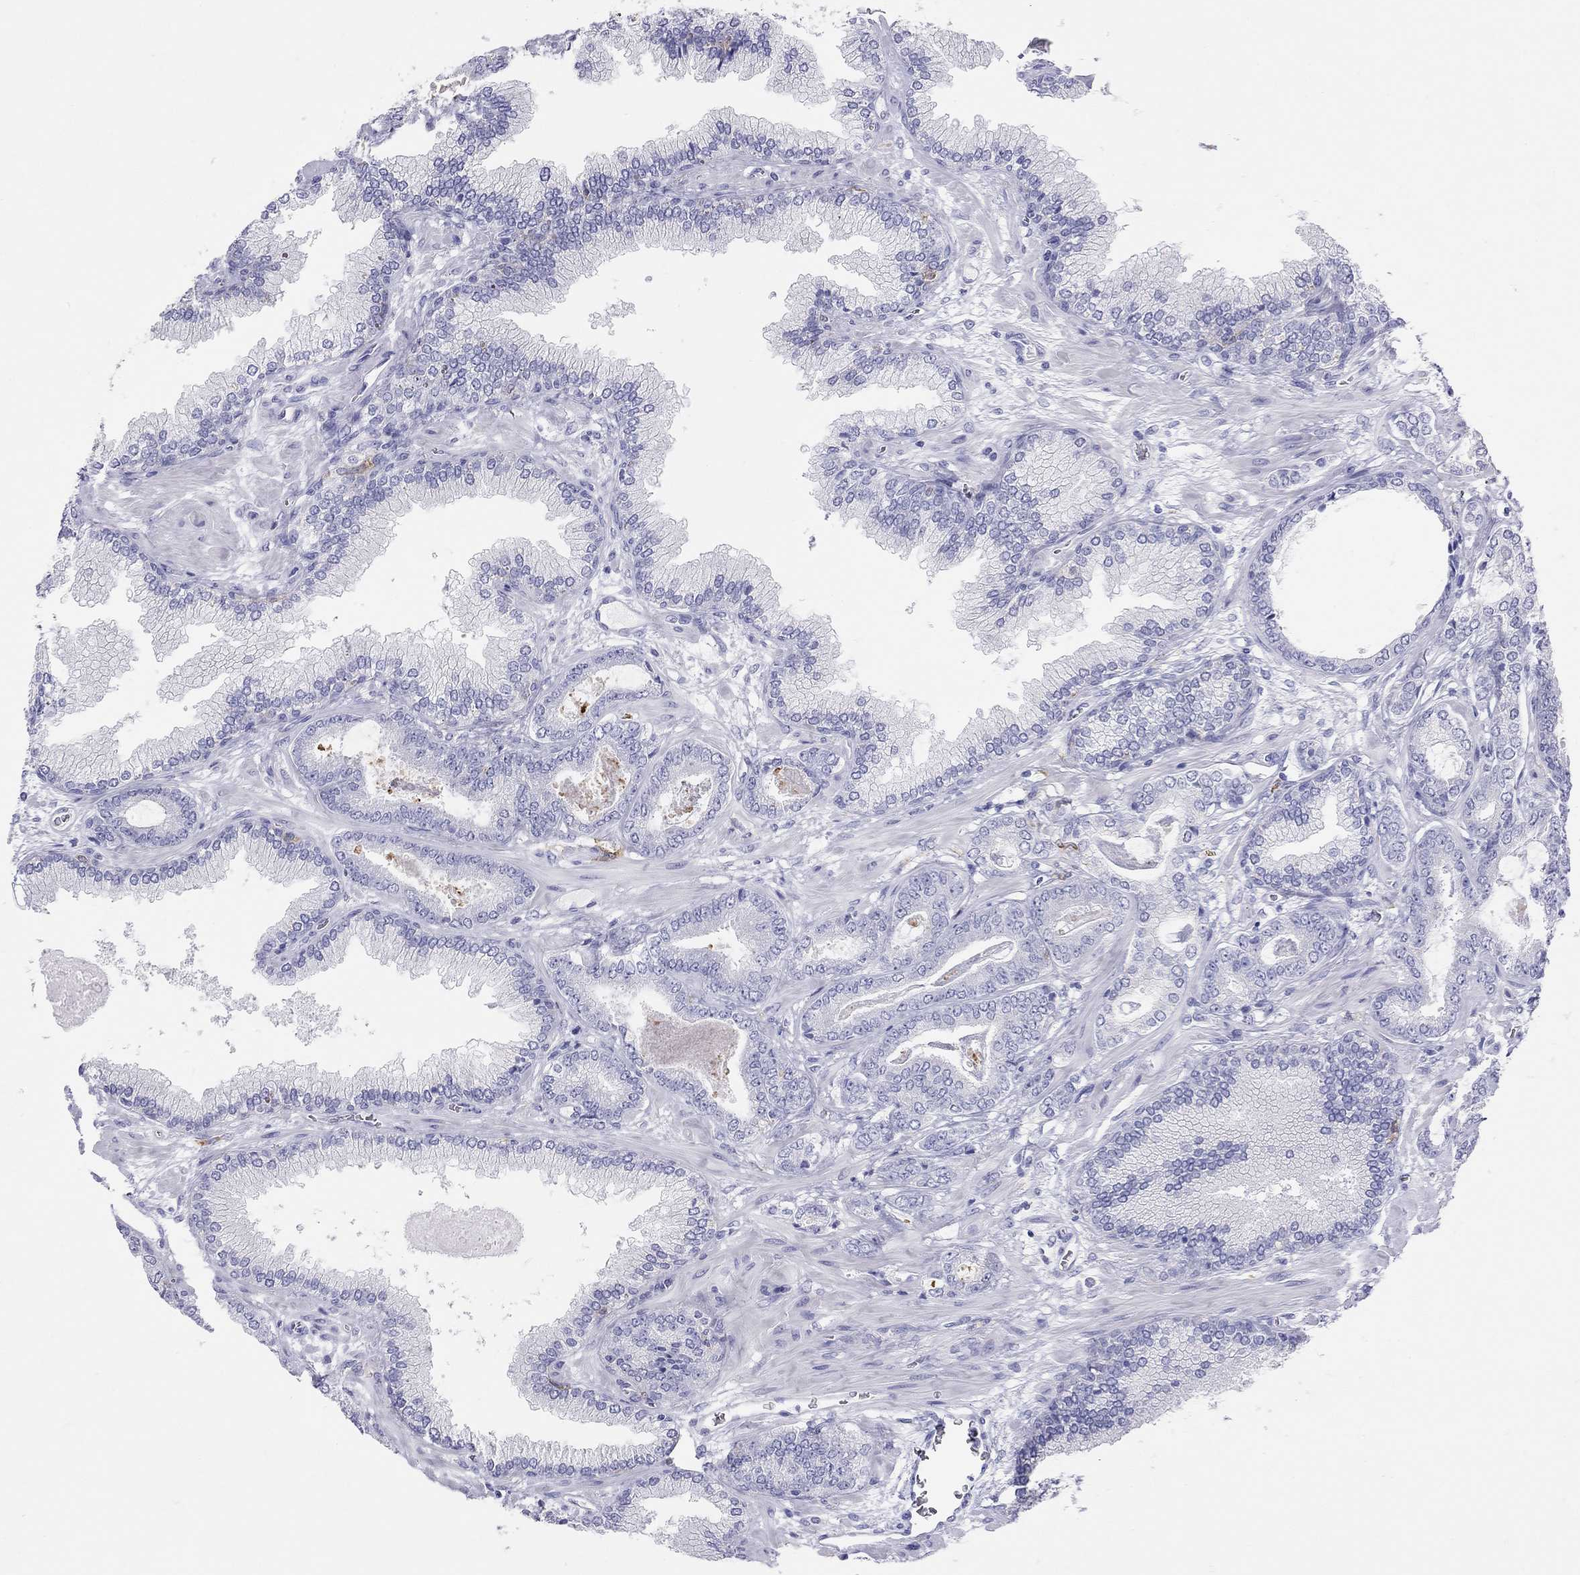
{"staining": {"intensity": "negative", "quantity": "none", "location": "none"}, "tissue": "prostate cancer", "cell_type": "Tumor cells", "image_type": "cancer", "snomed": [{"axis": "morphology", "description": "Adenocarcinoma, Low grade"}, {"axis": "topography", "description": "Prostate"}], "caption": "Histopathology image shows no significant protein expression in tumor cells of low-grade adenocarcinoma (prostate).", "gene": "HLA-DQB2", "patient": {"sex": "male", "age": 69}}